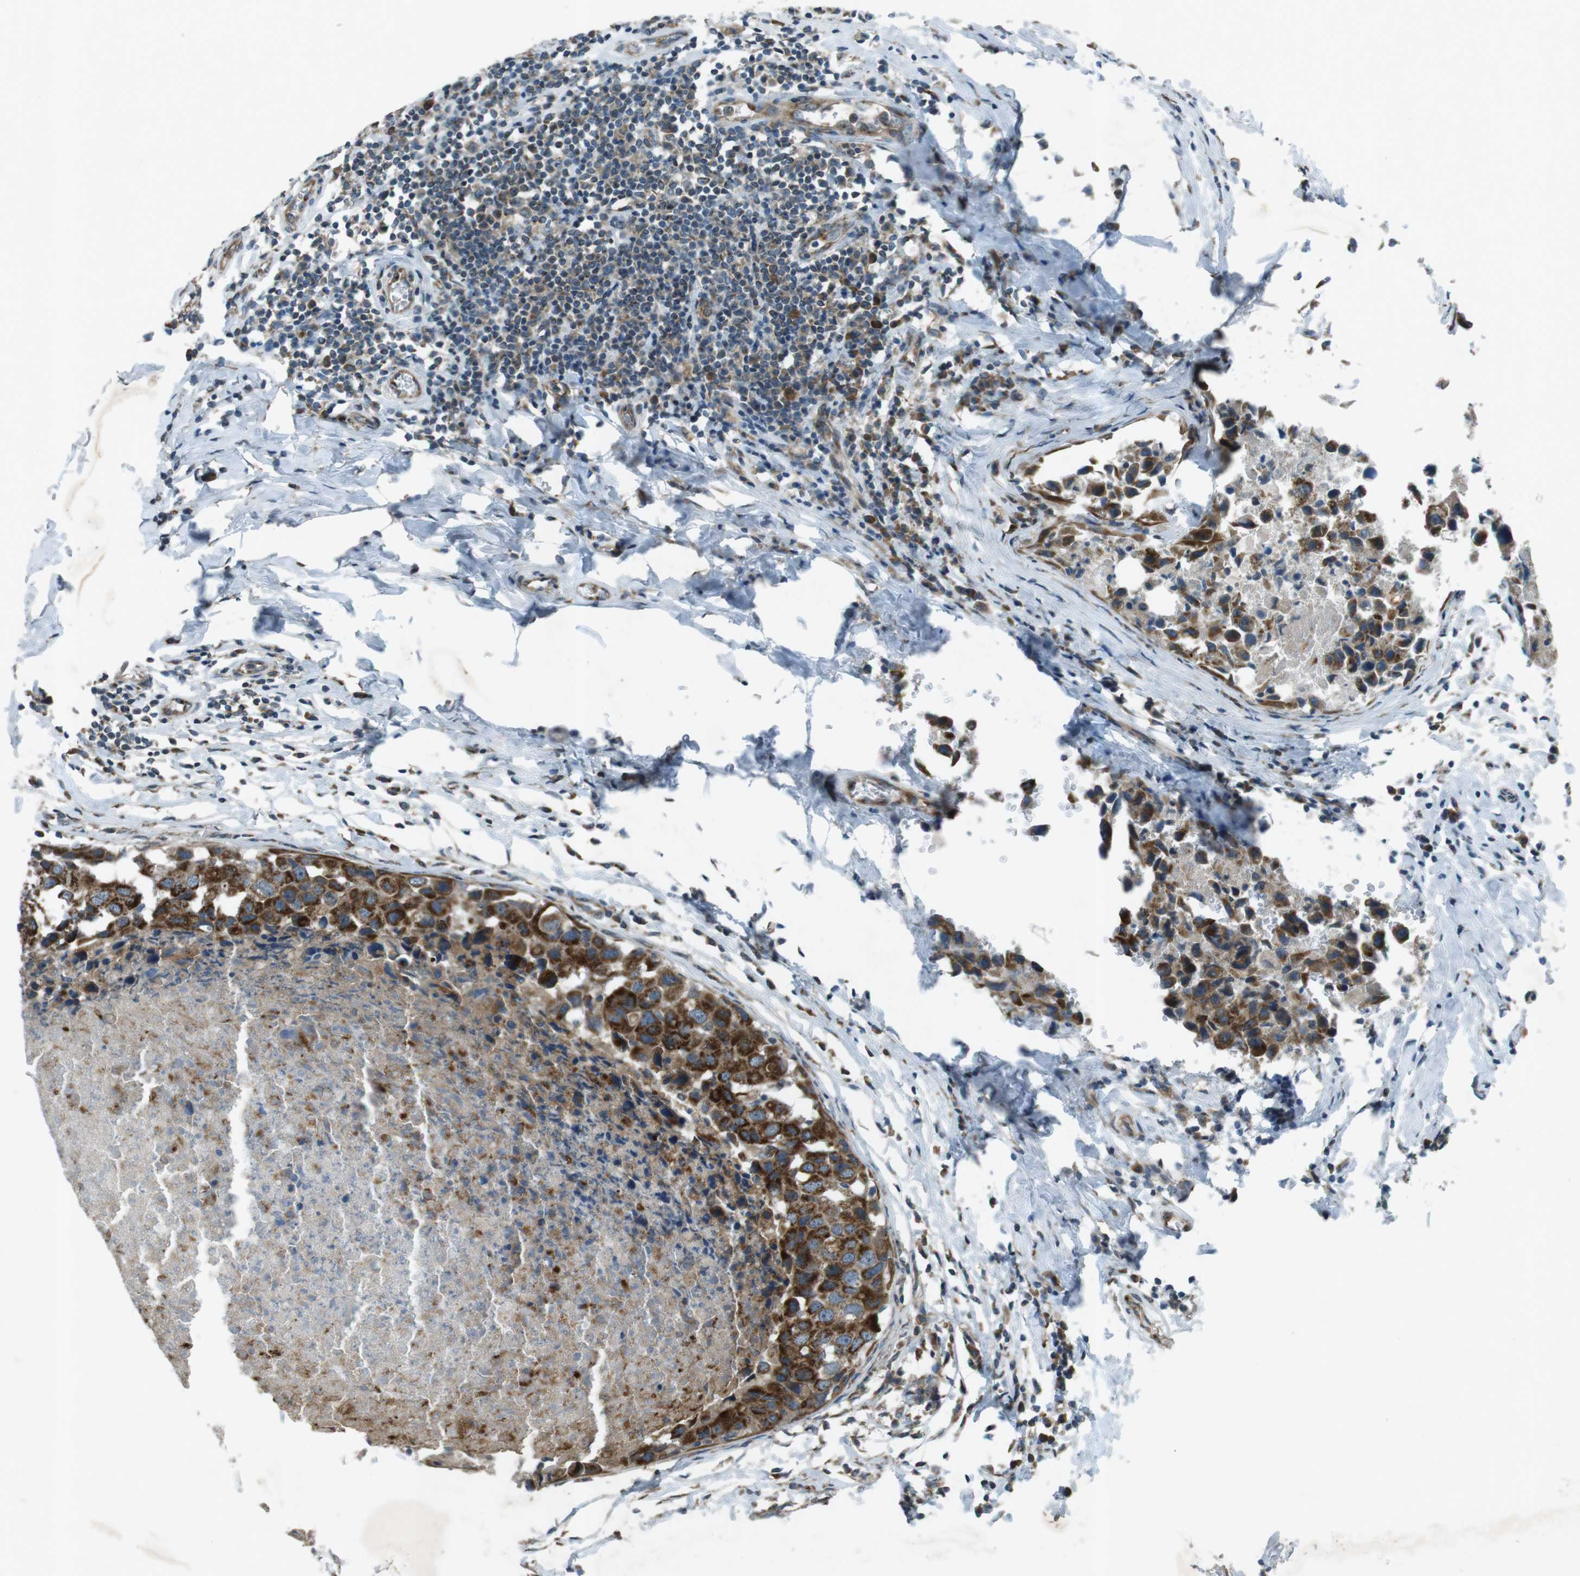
{"staining": {"intensity": "strong", "quantity": "25%-75%", "location": "cytoplasmic/membranous"}, "tissue": "breast cancer", "cell_type": "Tumor cells", "image_type": "cancer", "snomed": [{"axis": "morphology", "description": "Duct carcinoma"}, {"axis": "topography", "description": "Breast"}], "caption": "This is a micrograph of immunohistochemistry staining of invasive ductal carcinoma (breast), which shows strong positivity in the cytoplasmic/membranous of tumor cells.", "gene": "SLC41A1", "patient": {"sex": "female", "age": 27}}